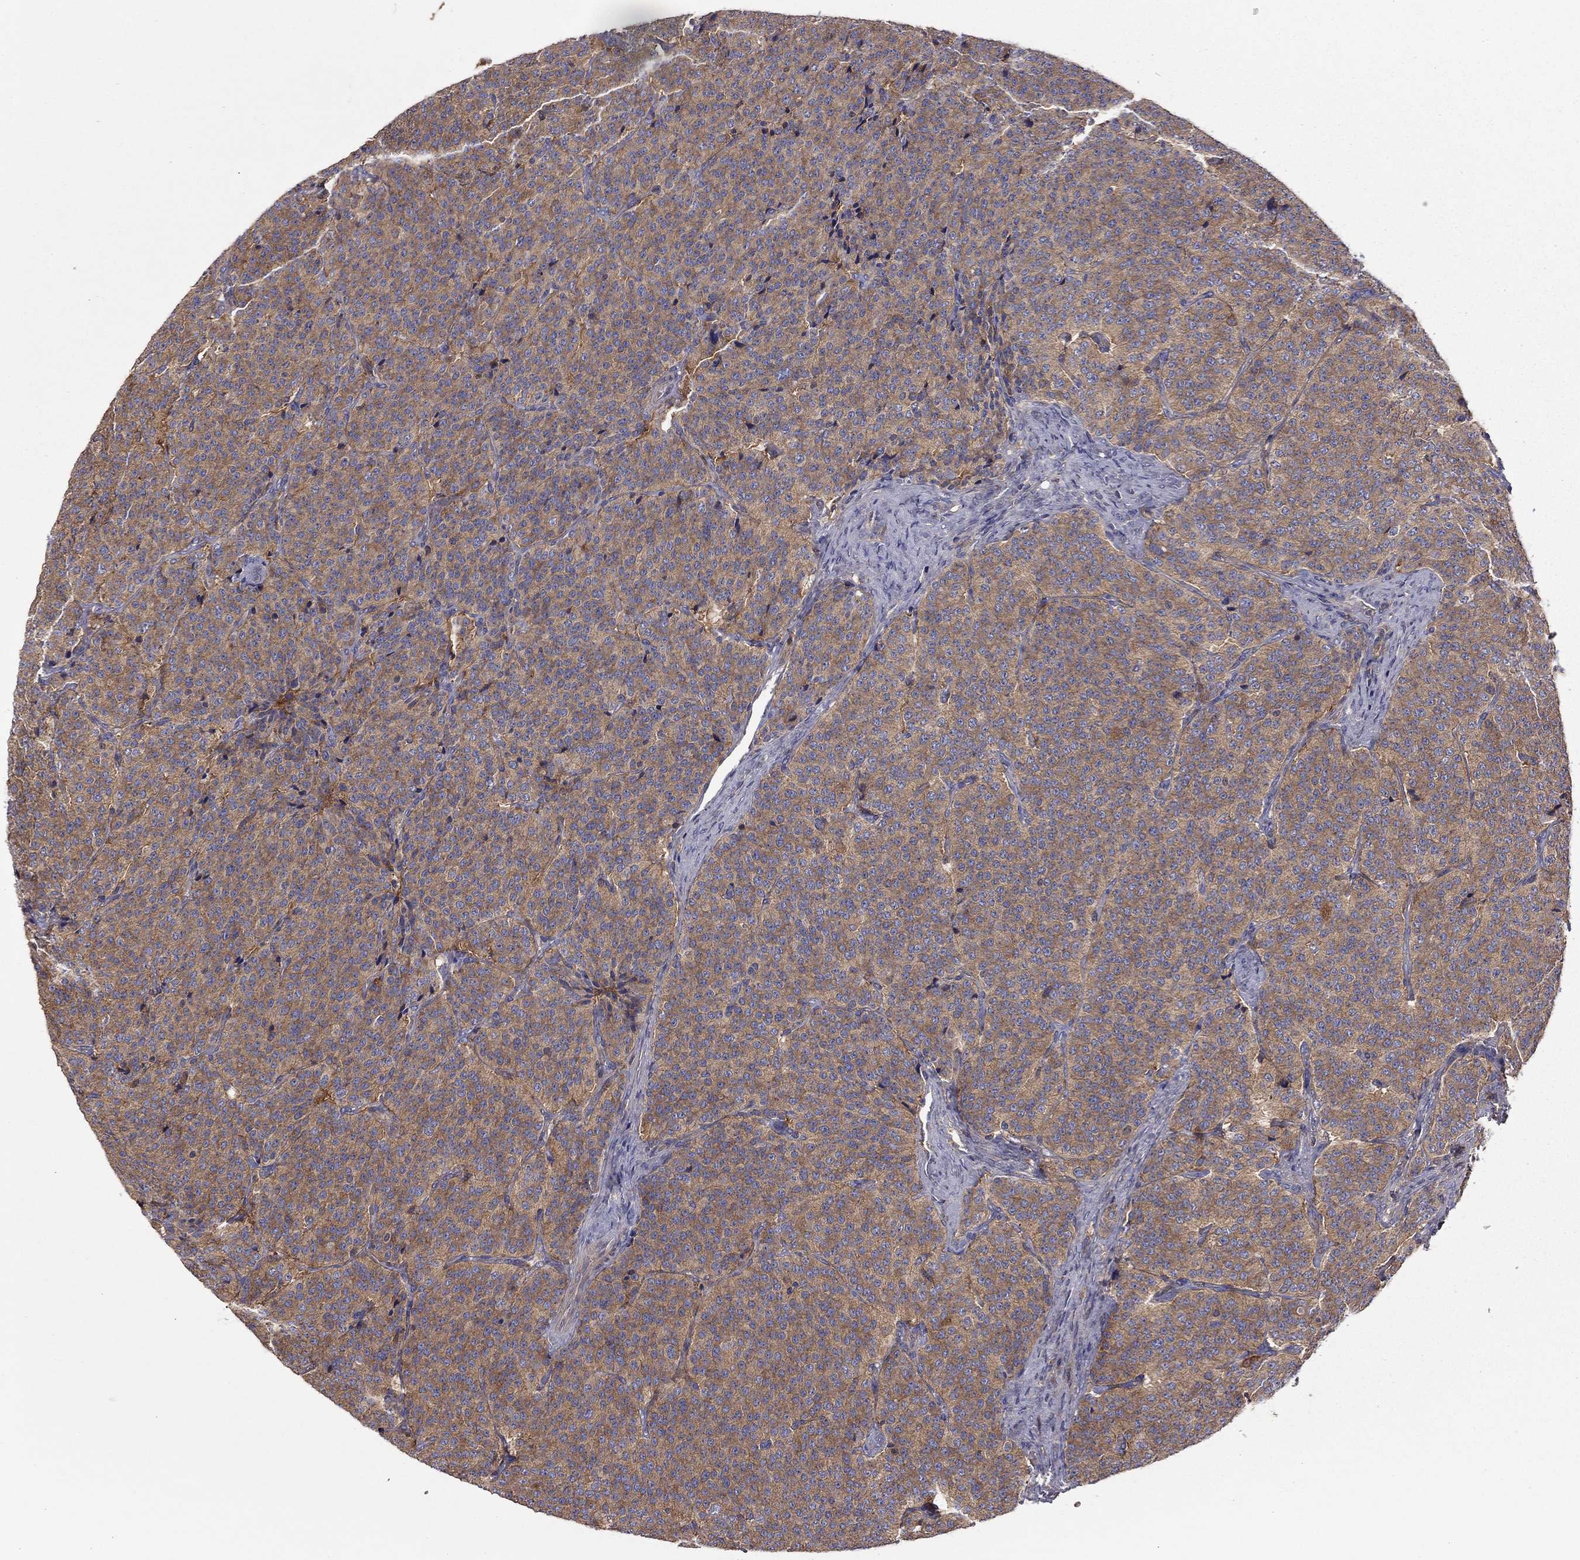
{"staining": {"intensity": "moderate", "quantity": ">75%", "location": "cytoplasmic/membranous"}, "tissue": "carcinoid", "cell_type": "Tumor cells", "image_type": "cancer", "snomed": [{"axis": "morphology", "description": "Carcinoid, malignant, NOS"}, {"axis": "topography", "description": "Small intestine"}], "caption": "Protein expression analysis of carcinoid (malignant) reveals moderate cytoplasmic/membranous expression in approximately >75% of tumor cells. The staining is performed using DAB (3,3'-diaminobenzidine) brown chromogen to label protein expression. The nuclei are counter-stained blue using hematoxylin.", "gene": "RNF123", "patient": {"sex": "female", "age": 58}}